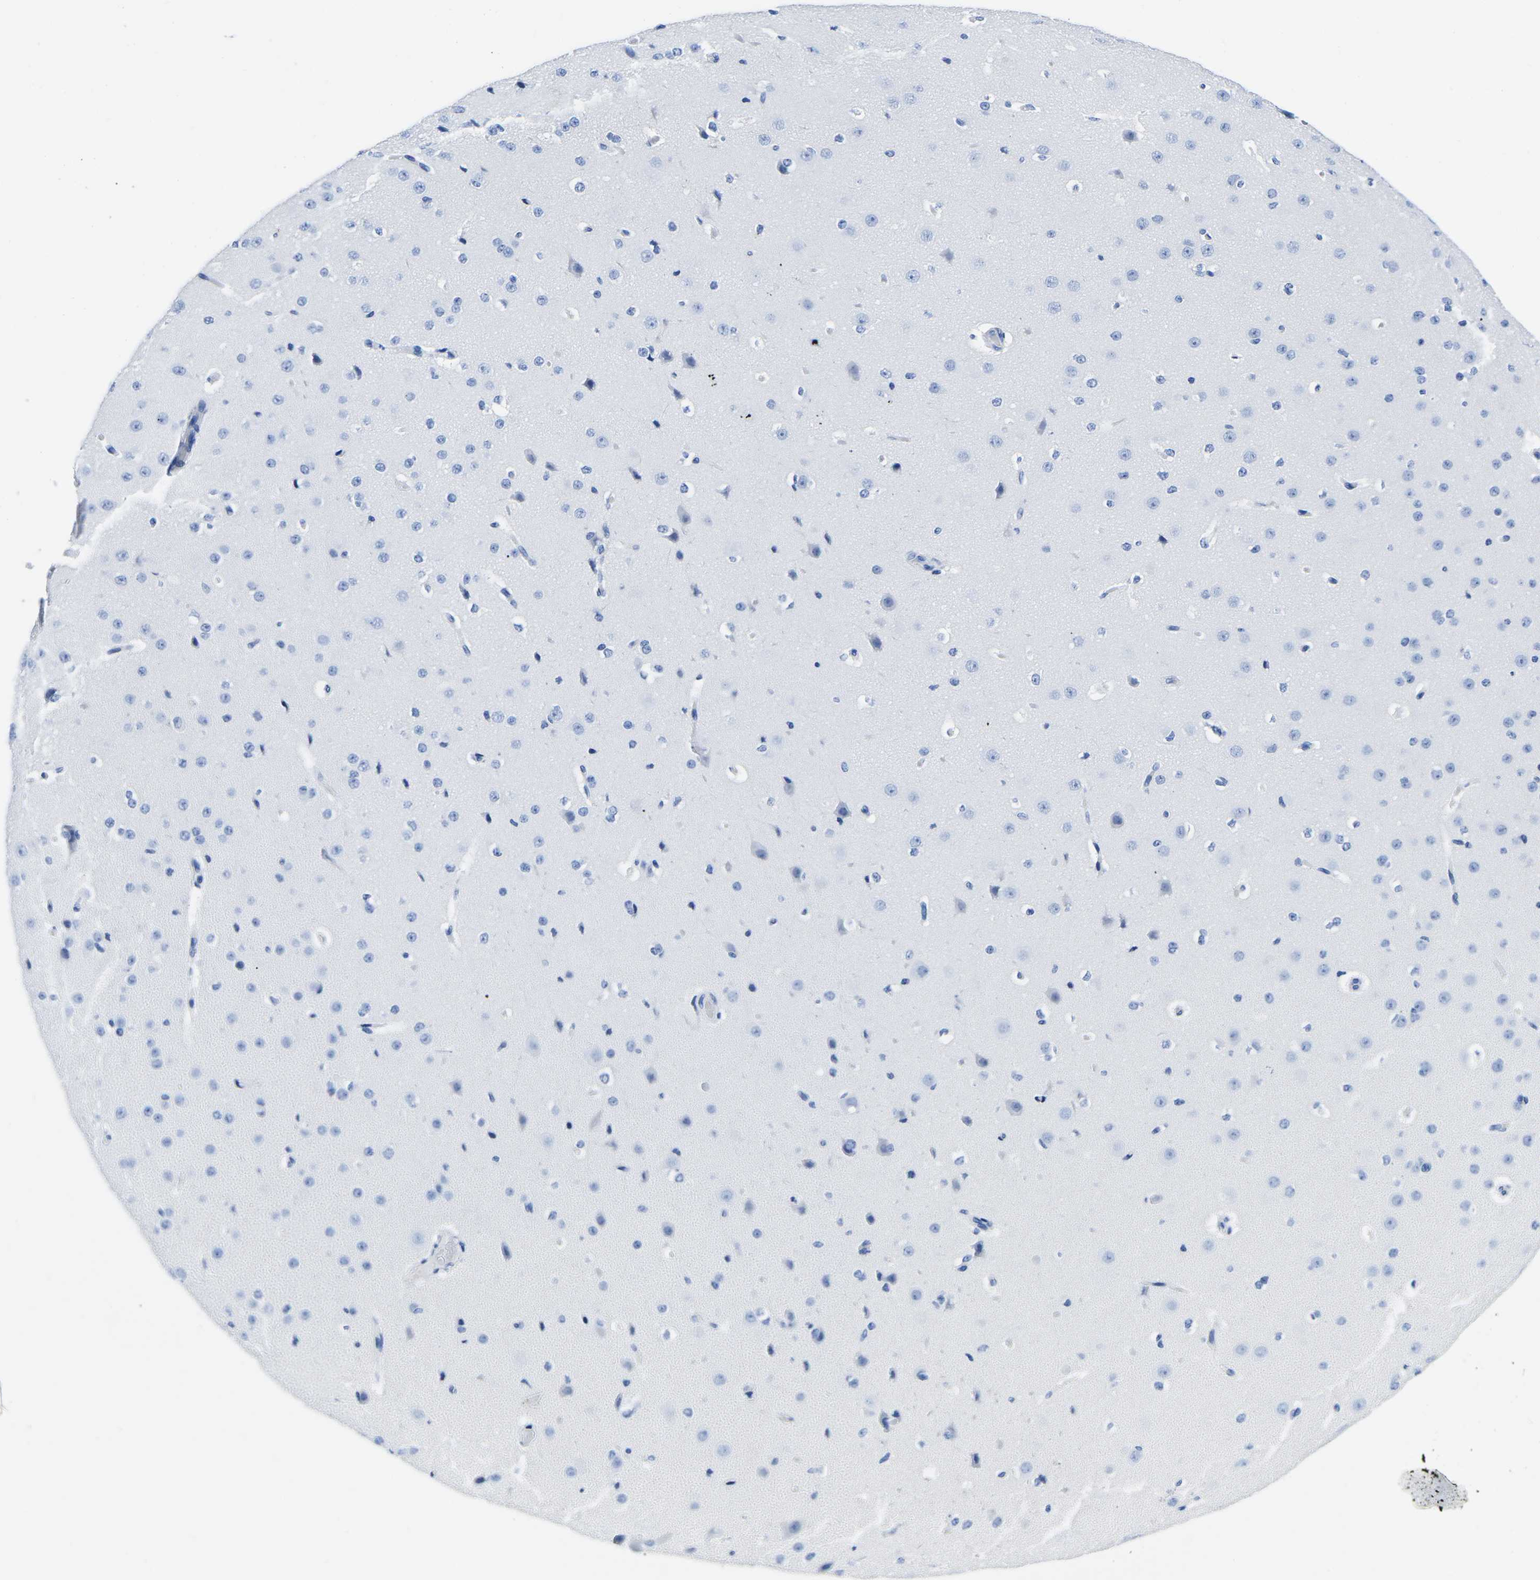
{"staining": {"intensity": "negative", "quantity": "none", "location": "none"}, "tissue": "cerebral cortex", "cell_type": "Endothelial cells", "image_type": "normal", "snomed": [{"axis": "morphology", "description": "Normal tissue, NOS"}, {"axis": "morphology", "description": "Developmental malformation"}, {"axis": "topography", "description": "Cerebral cortex"}], "caption": "Immunohistochemistry histopathology image of unremarkable cerebral cortex: human cerebral cortex stained with DAB (3,3'-diaminobenzidine) reveals no significant protein staining in endothelial cells.", "gene": "CYP1A2", "patient": {"sex": "female", "age": 30}}